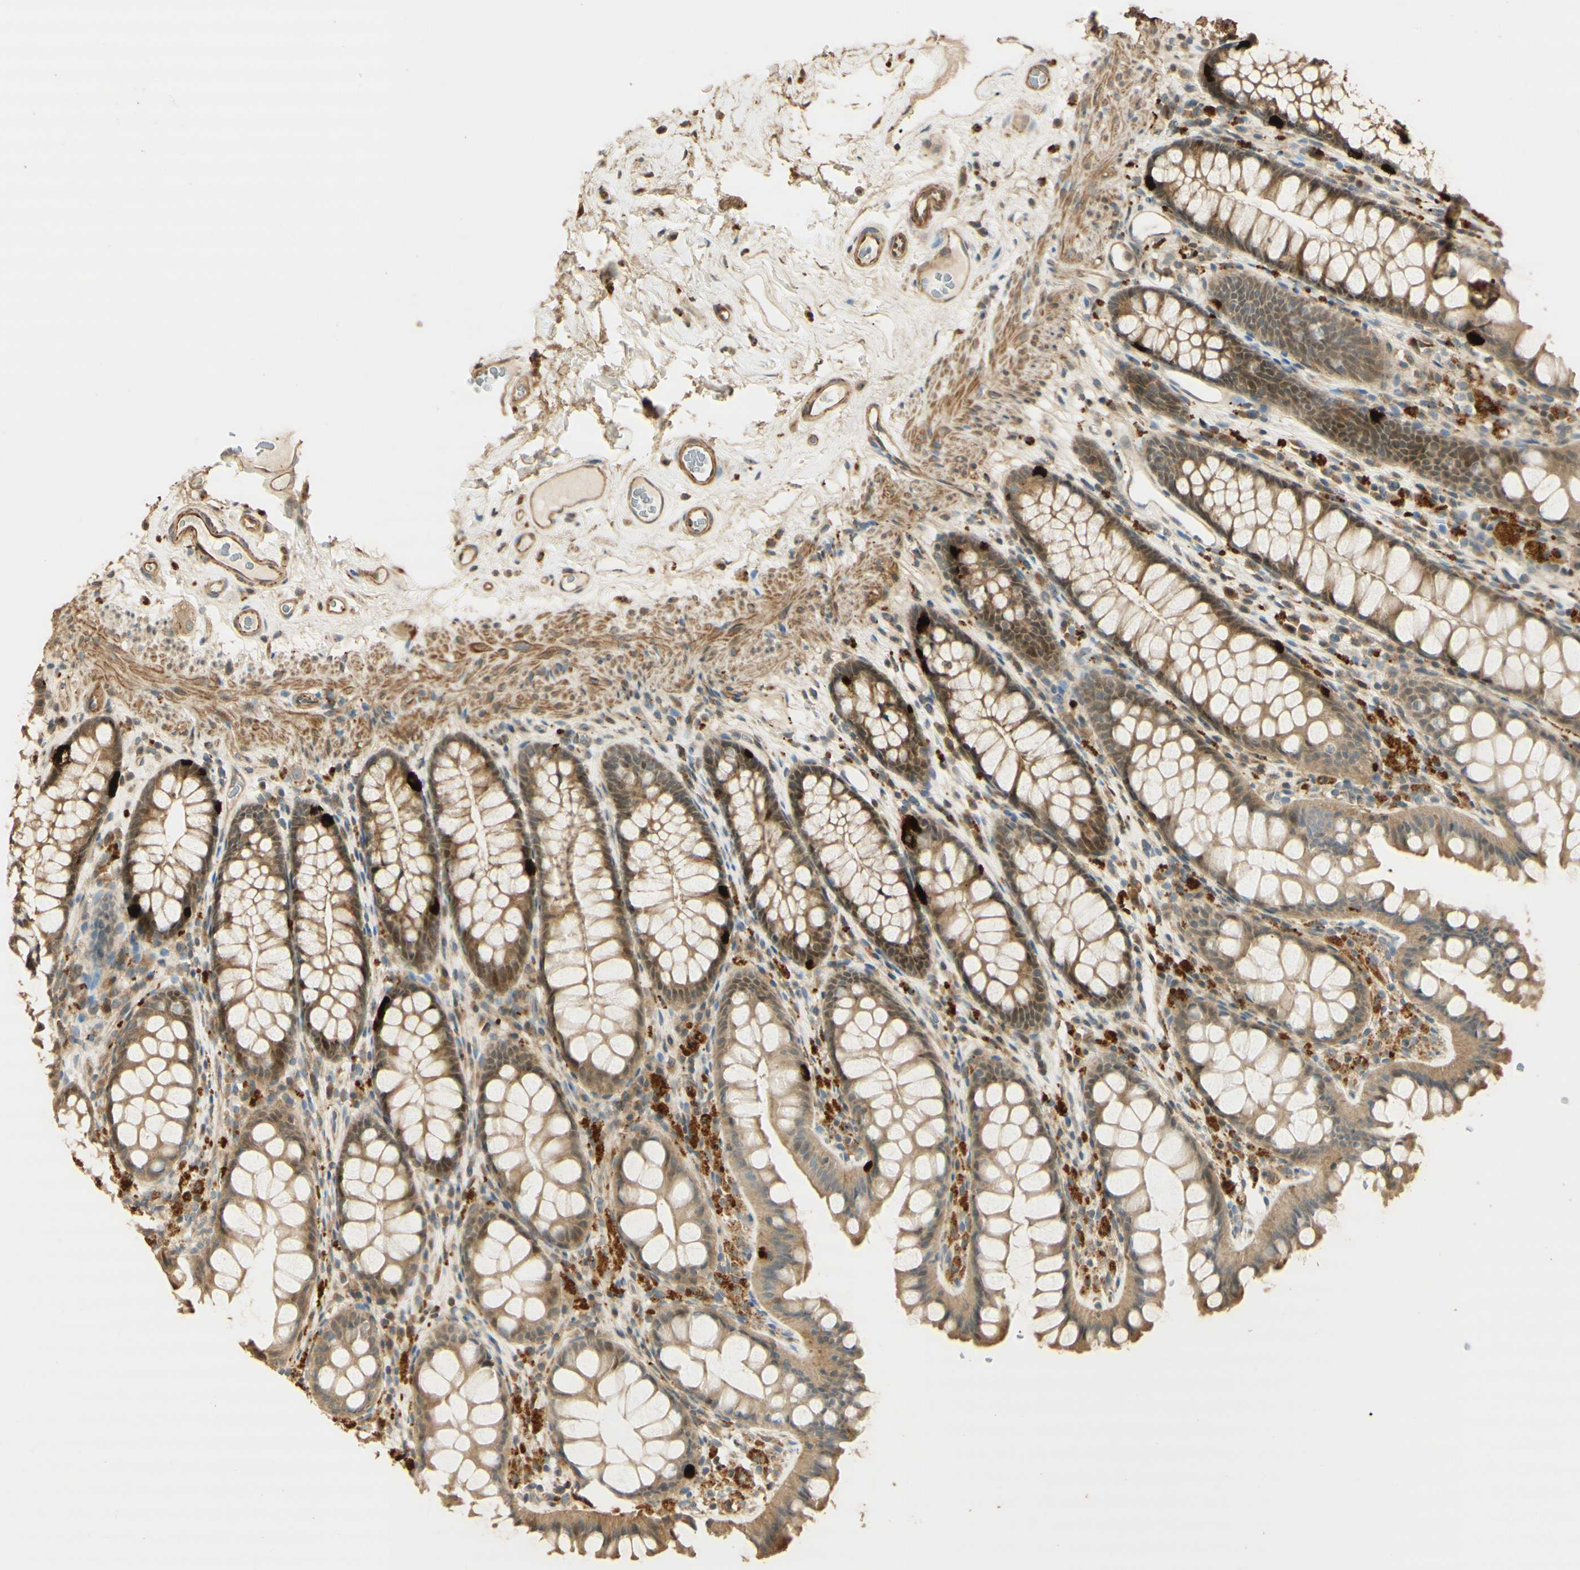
{"staining": {"intensity": "moderate", "quantity": ">75%", "location": "cytoplasmic/membranous"}, "tissue": "colon", "cell_type": "Endothelial cells", "image_type": "normal", "snomed": [{"axis": "morphology", "description": "Normal tissue, NOS"}, {"axis": "topography", "description": "Colon"}], "caption": "High-magnification brightfield microscopy of benign colon stained with DAB (3,3'-diaminobenzidine) (brown) and counterstained with hematoxylin (blue). endothelial cells exhibit moderate cytoplasmic/membranous expression is identified in about>75% of cells. (DAB = brown stain, brightfield microscopy at high magnification).", "gene": "AGER", "patient": {"sex": "female", "age": 55}}